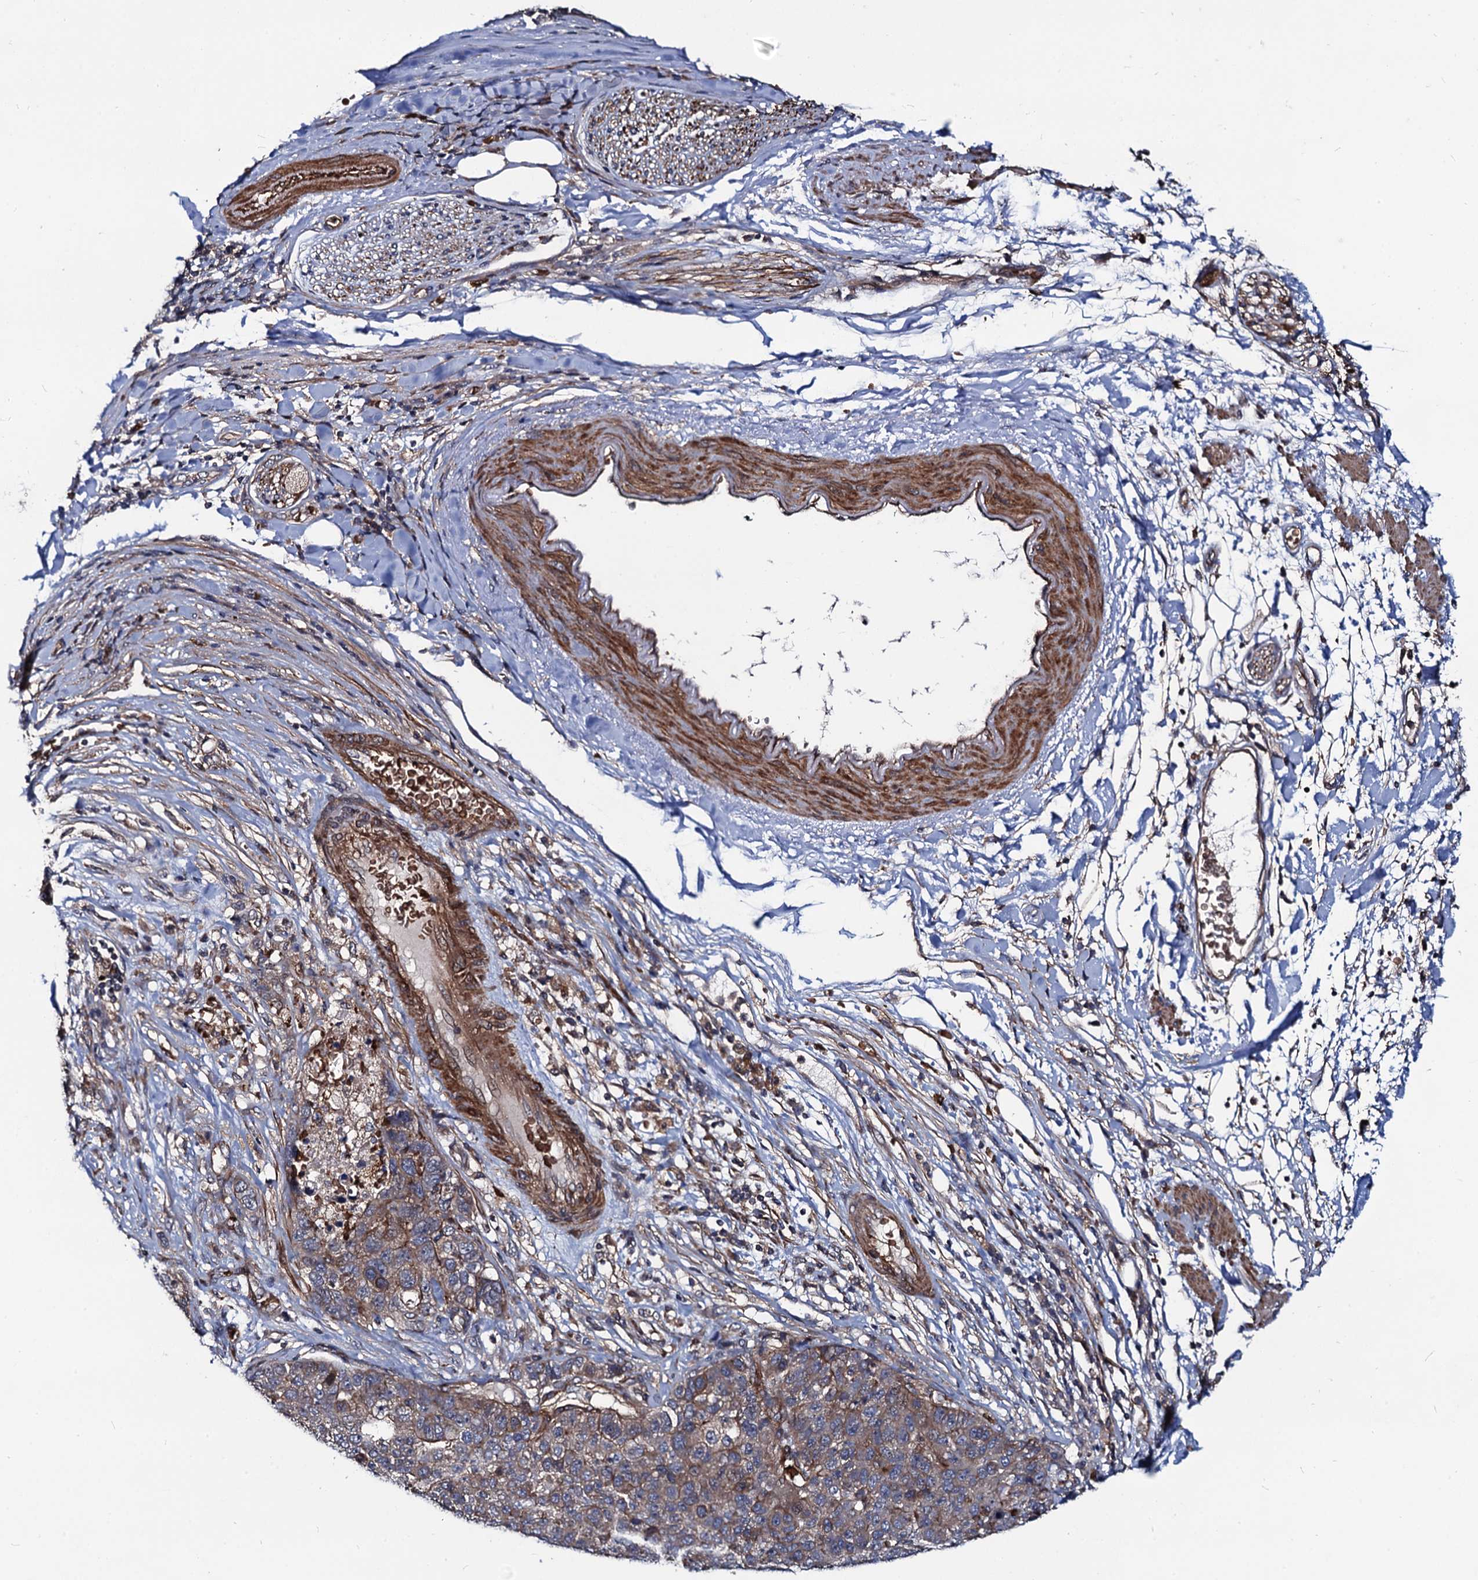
{"staining": {"intensity": "weak", "quantity": "25%-75%", "location": "cytoplasmic/membranous"}, "tissue": "pancreatic cancer", "cell_type": "Tumor cells", "image_type": "cancer", "snomed": [{"axis": "morphology", "description": "Adenocarcinoma, NOS"}, {"axis": "topography", "description": "Pancreas"}], "caption": "There is low levels of weak cytoplasmic/membranous staining in tumor cells of pancreatic cancer, as demonstrated by immunohistochemical staining (brown color).", "gene": "KXD1", "patient": {"sex": "female", "age": 61}}